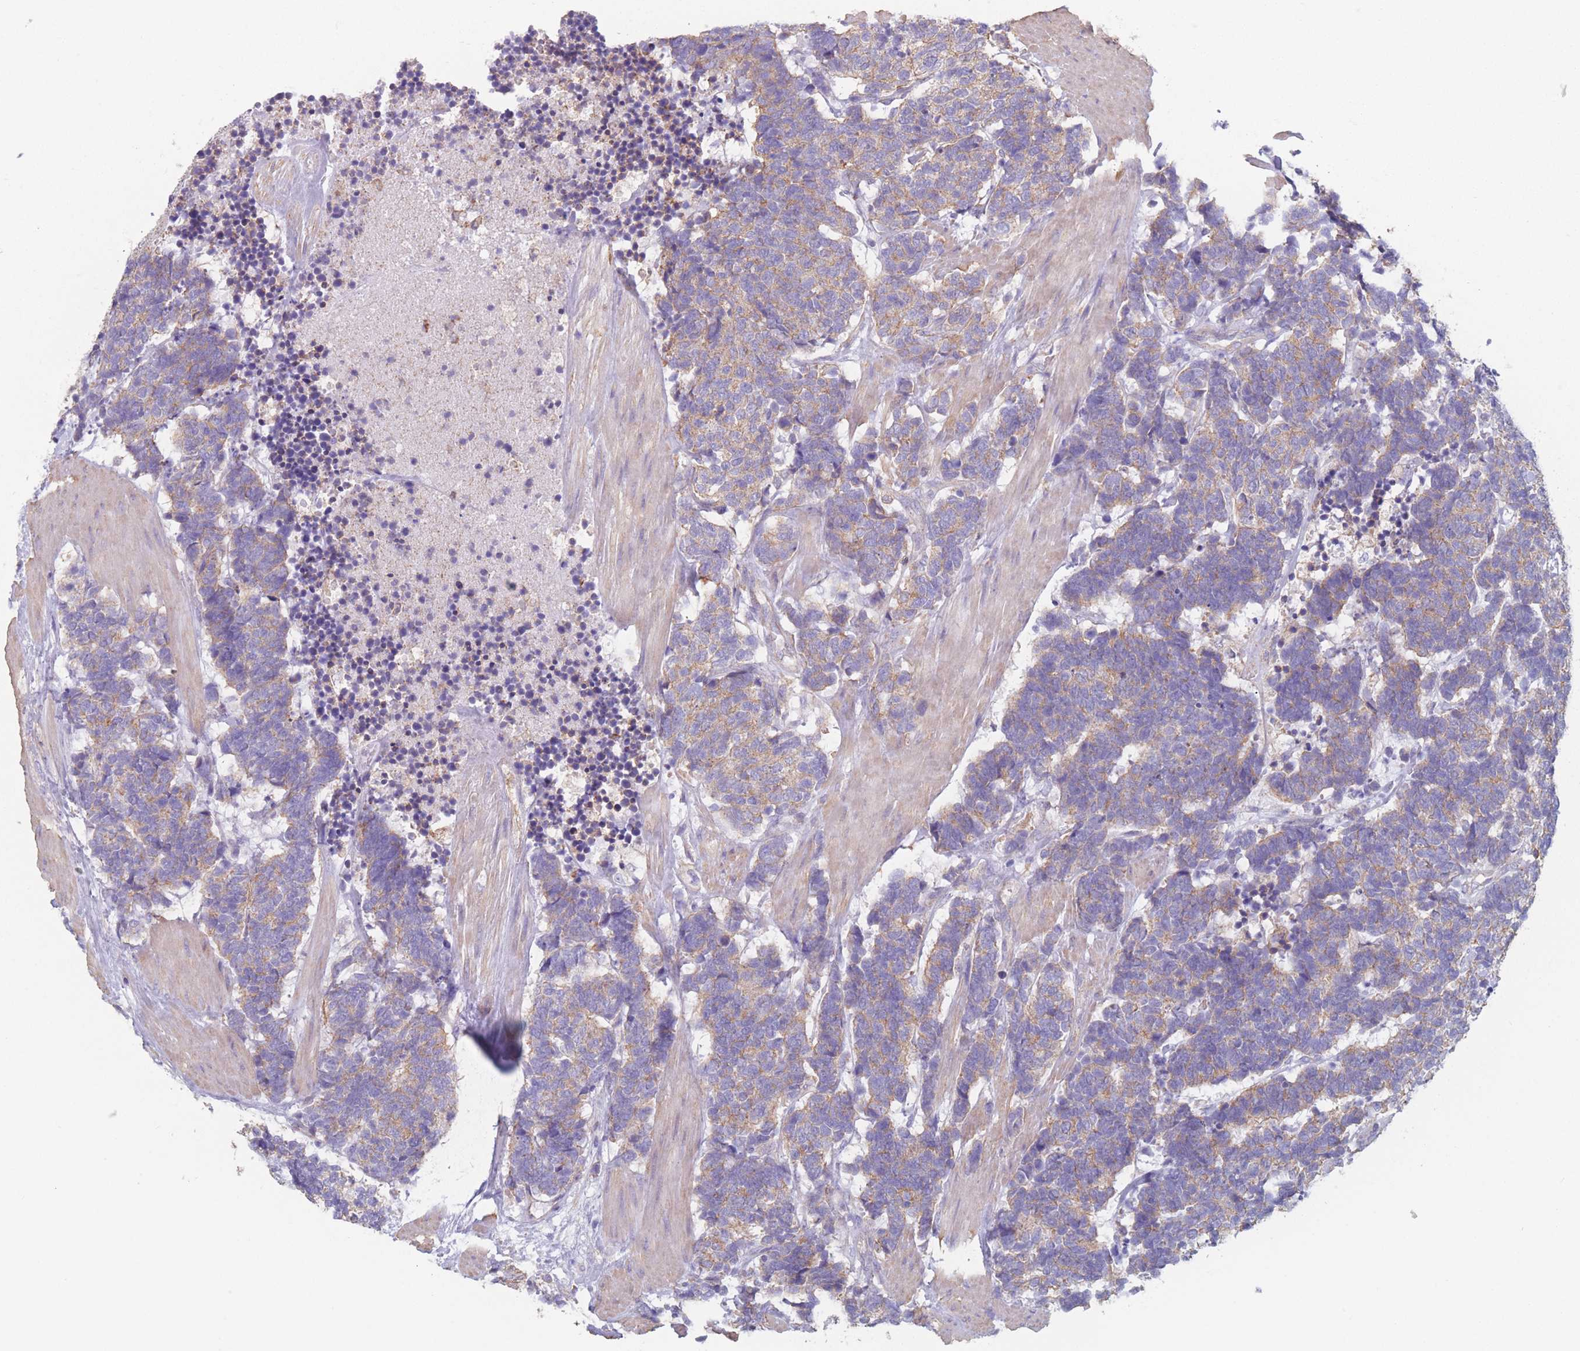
{"staining": {"intensity": "moderate", "quantity": ">75%", "location": "cytoplasmic/membranous"}, "tissue": "carcinoid", "cell_type": "Tumor cells", "image_type": "cancer", "snomed": [{"axis": "morphology", "description": "Carcinoma, NOS"}, {"axis": "morphology", "description": "Carcinoid, malignant, NOS"}, {"axis": "topography", "description": "Urinary bladder"}], "caption": "Immunohistochemical staining of human carcinoid (malignant) reveals medium levels of moderate cytoplasmic/membranous protein positivity in about >75% of tumor cells. The protein is stained brown, and the nuclei are stained in blue (DAB (3,3'-diaminobenzidine) IHC with brightfield microscopy, high magnification).", "gene": "ADH1A", "patient": {"sex": "male", "age": 57}}